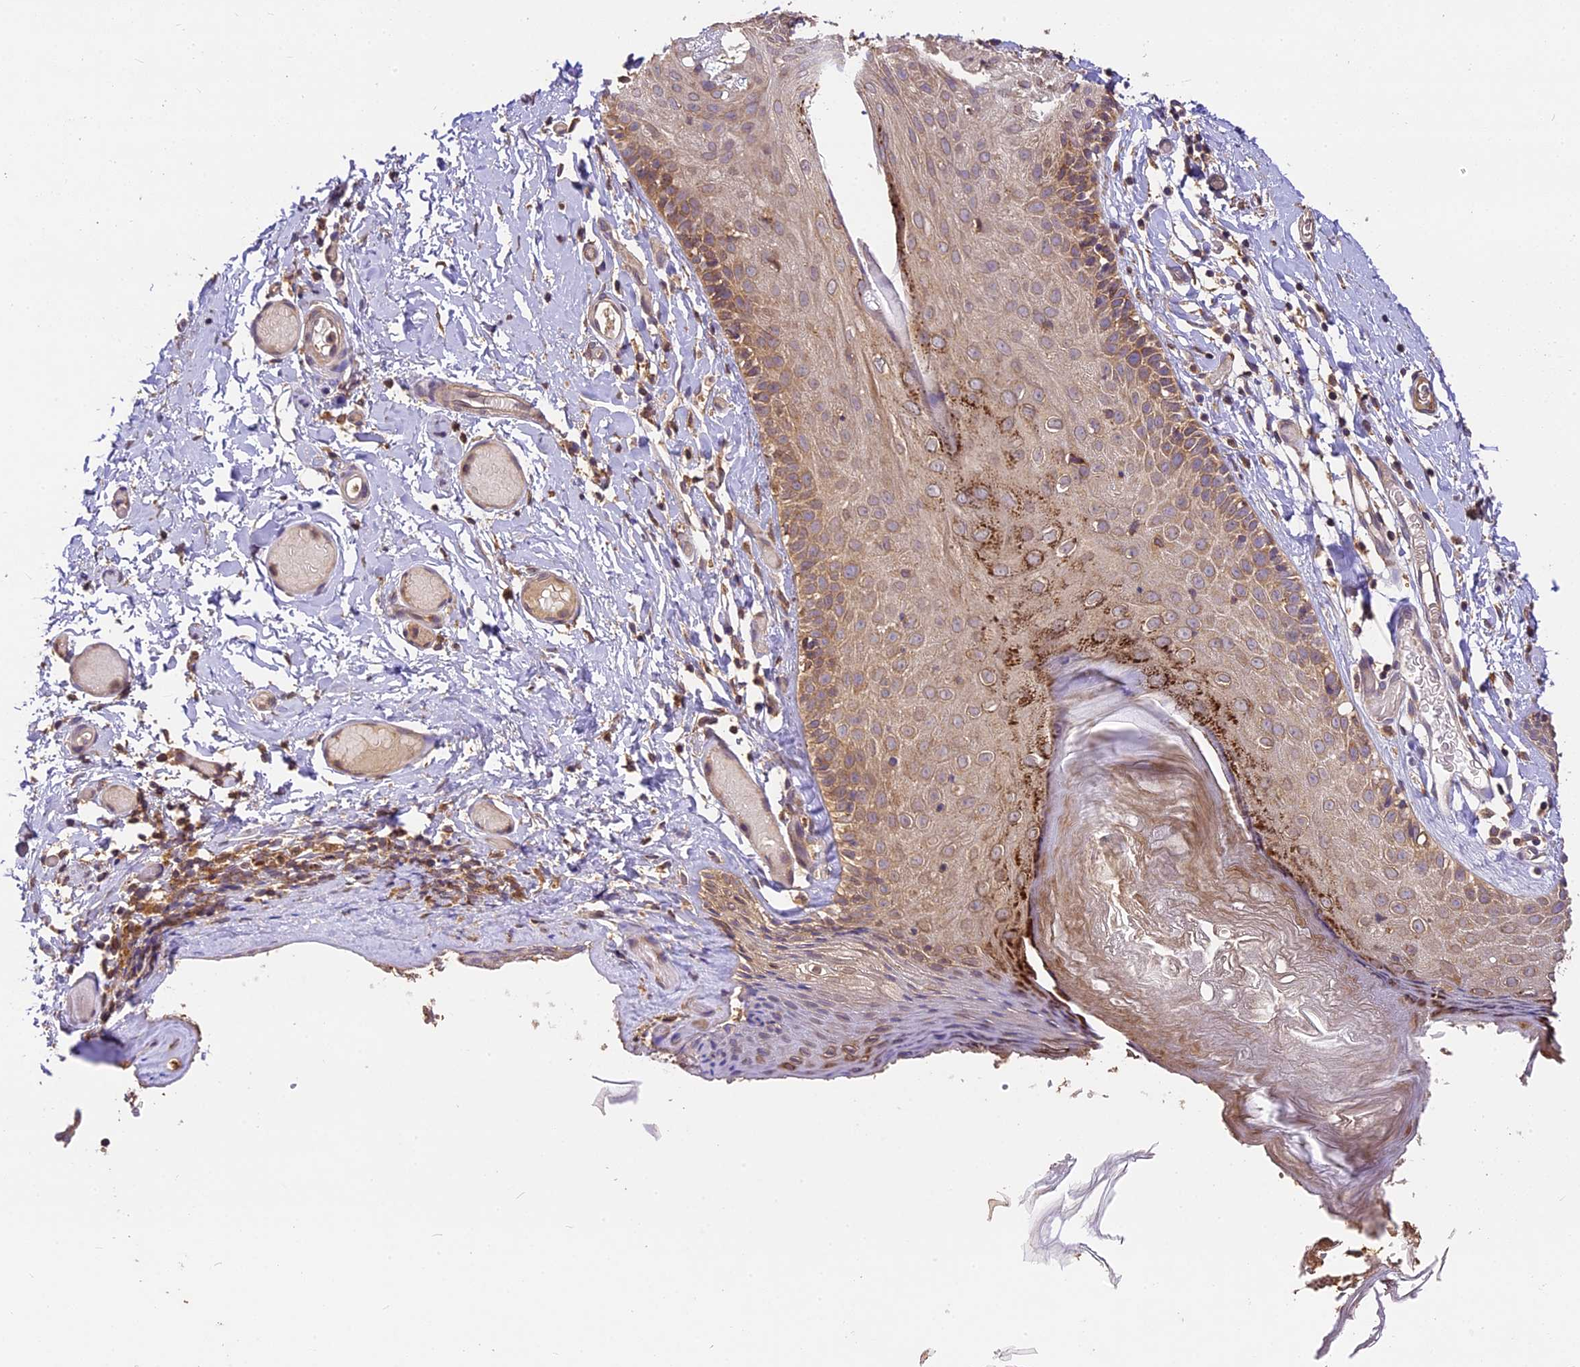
{"staining": {"intensity": "moderate", "quantity": ">75%", "location": "cytoplasmic/membranous"}, "tissue": "skin", "cell_type": "Epidermal cells", "image_type": "normal", "snomed": [{"axis": "morphology", "description": "Normal tissue, NOS"}, {"axis": "topography", "description": "Adipose tissue"}, {"axis": "topography", "description": "Vascular tissue"}, {"axis": "topography", "description": "Vulva"}, {"axis": "topography", "description": "Peripheral nerve tissue"}], "caption": "Skin stained with IHC reveals moderate cytoplasmic/membranous expression in about >75% of epidermal cells.", "gene": "BRAP", "patient": {"sex": "female", "age": 86}}